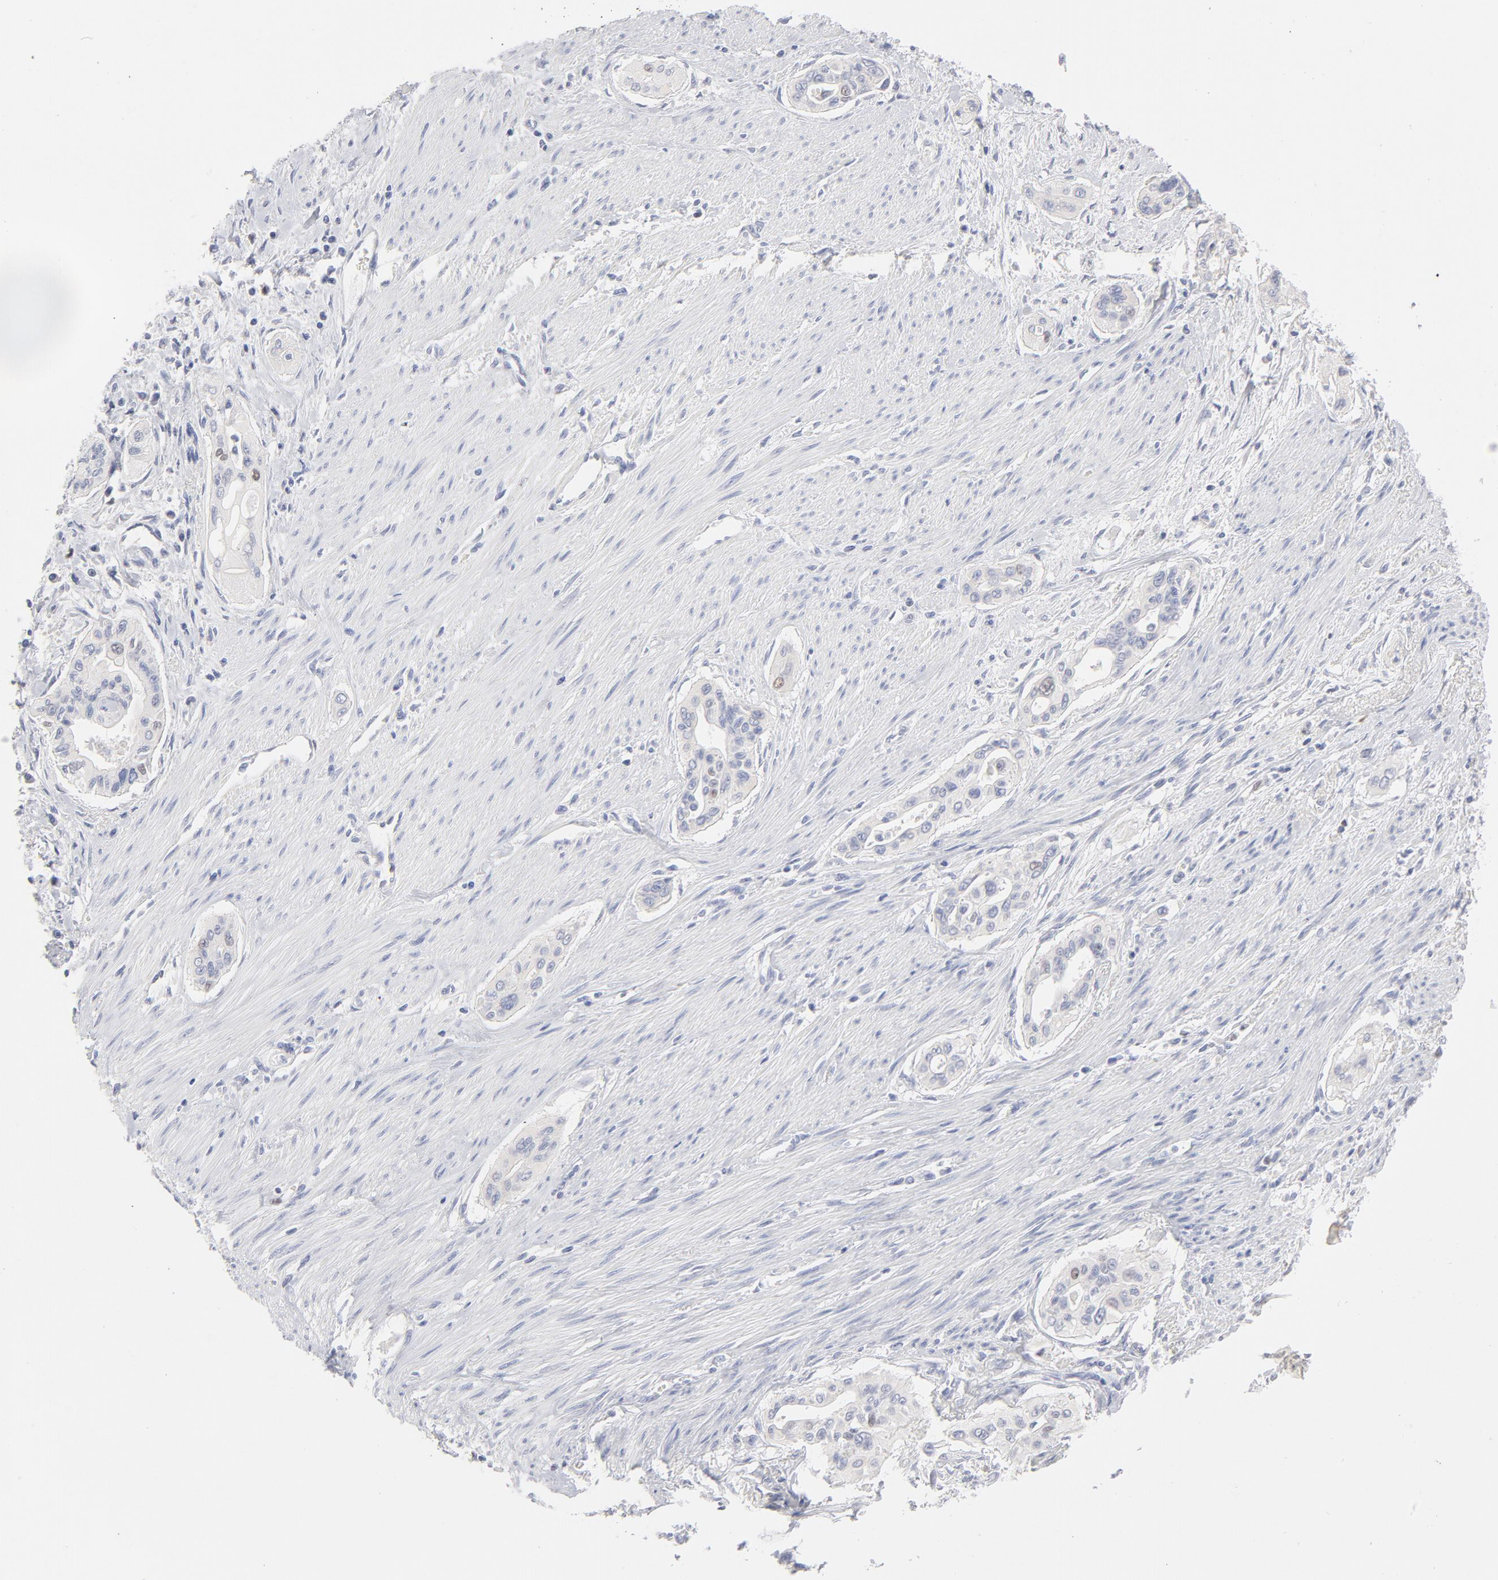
{"staining": {"intensity": "negative", "quantity": "none", "location": "none"}, "tissue": "pancreatic cancer", "cell_type": "Tumor cells", "image_type": "cancer", "snomed": [{"axis": "morphology", "description": "Adenocarcinoma, NOS"}, {"axis": "topography", "description": "Pancreas"}], "caption": "The histopathology image exhibits no significant expression in tumor cells of pancreatic cancer (adenocarcinoma). Nuclei are stained in blue.", "gene": "MCM7", "patient": {"sex": "male", "age": 77}}